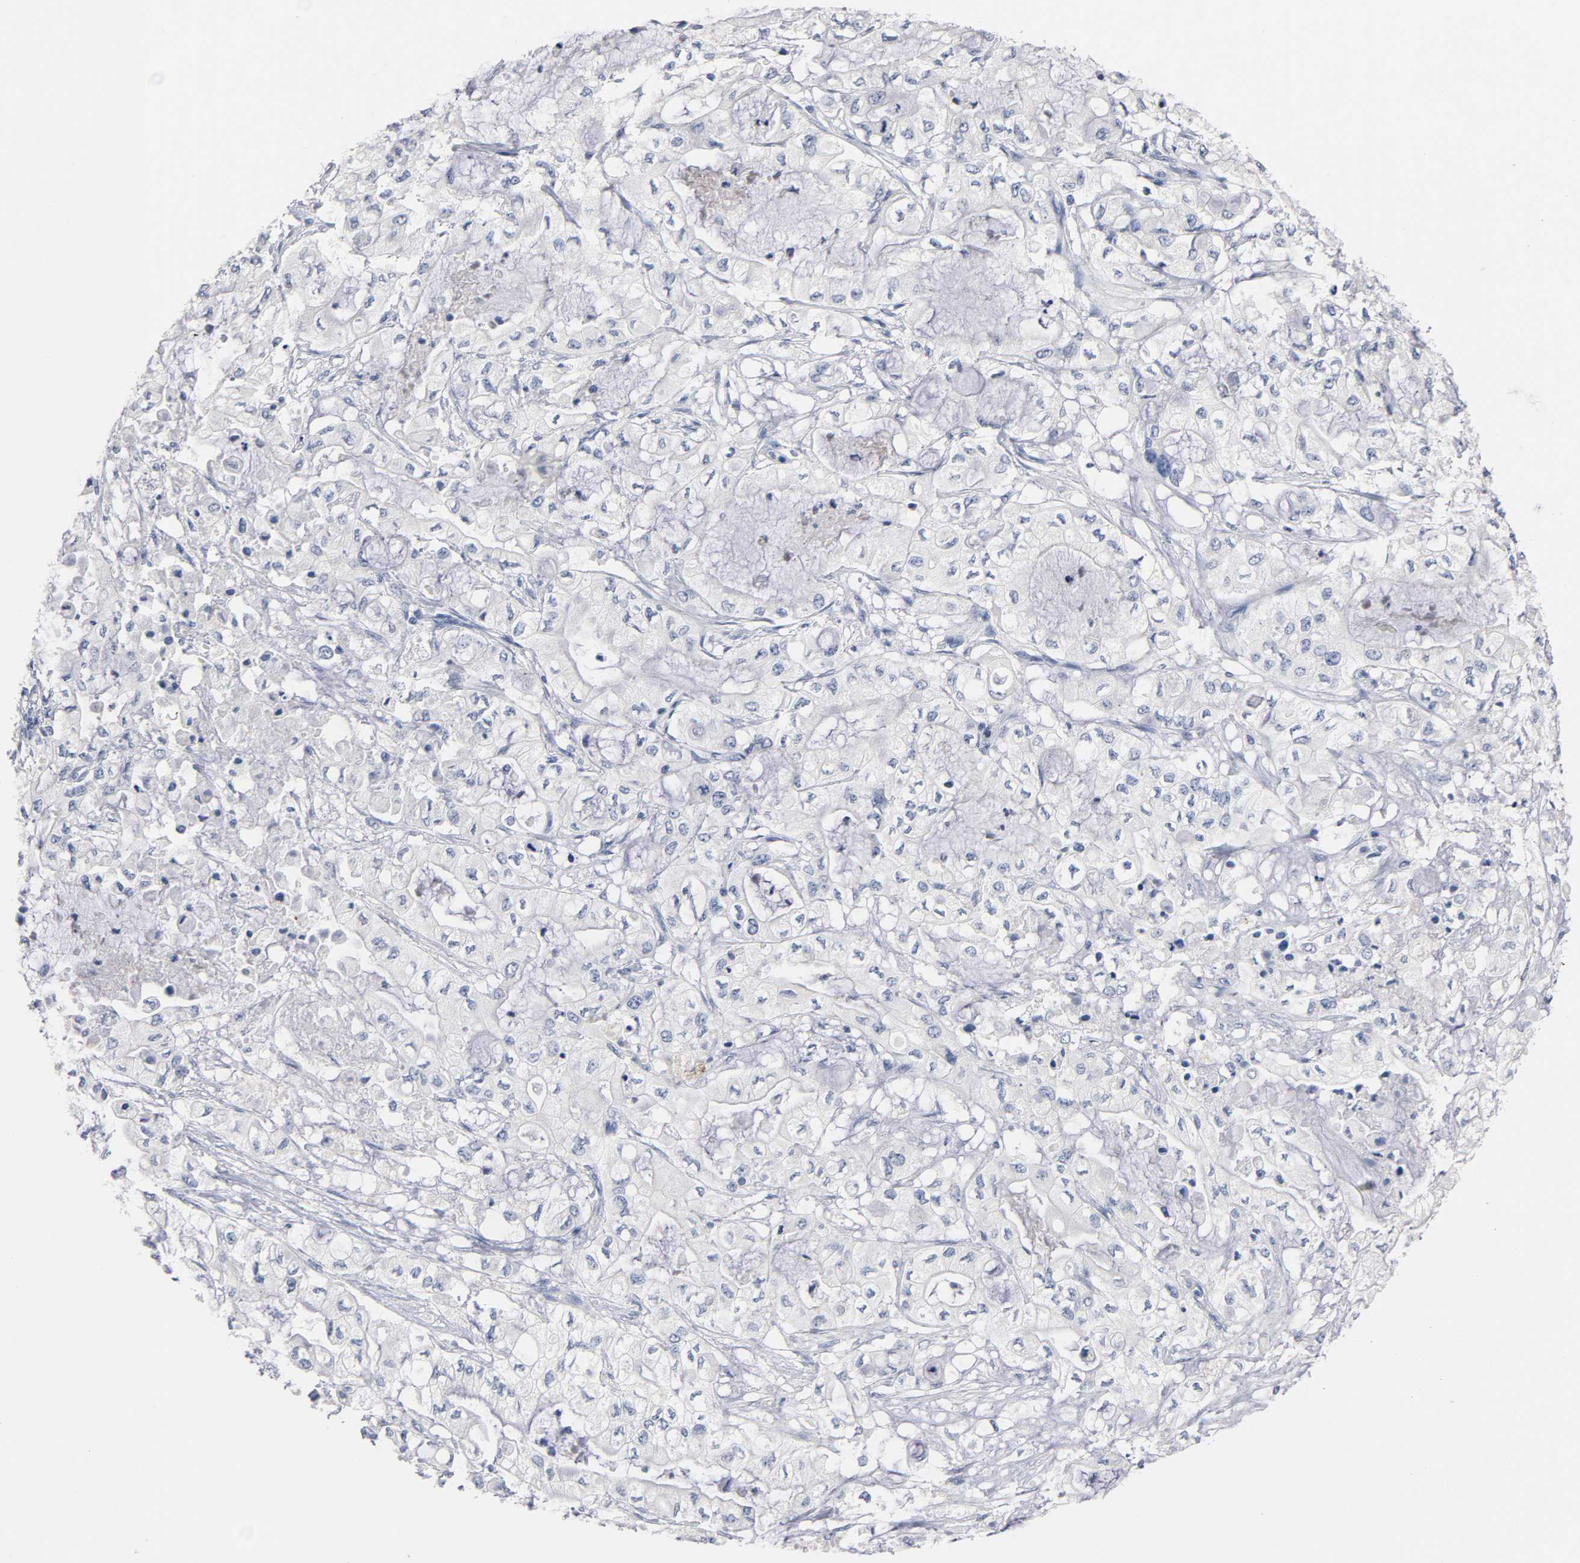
{"staining": {"intensity": "negative", "quantity": "none", "location": "none"}, "tissue": "pancreatic cancer", "cell_type": "Tumor cells", "image_type": "cancer", "snomed": [{"axis": "morphology", "description": "Adenocarcinoma, NOS"}, {"axis": "topography", "description": "Pancreas"}], "caption": "There is no significant expression in tumor cells of pancreatic cancer.", "gene": "ZCCHC13", "patient": {"sex": "male", "age": 79}}